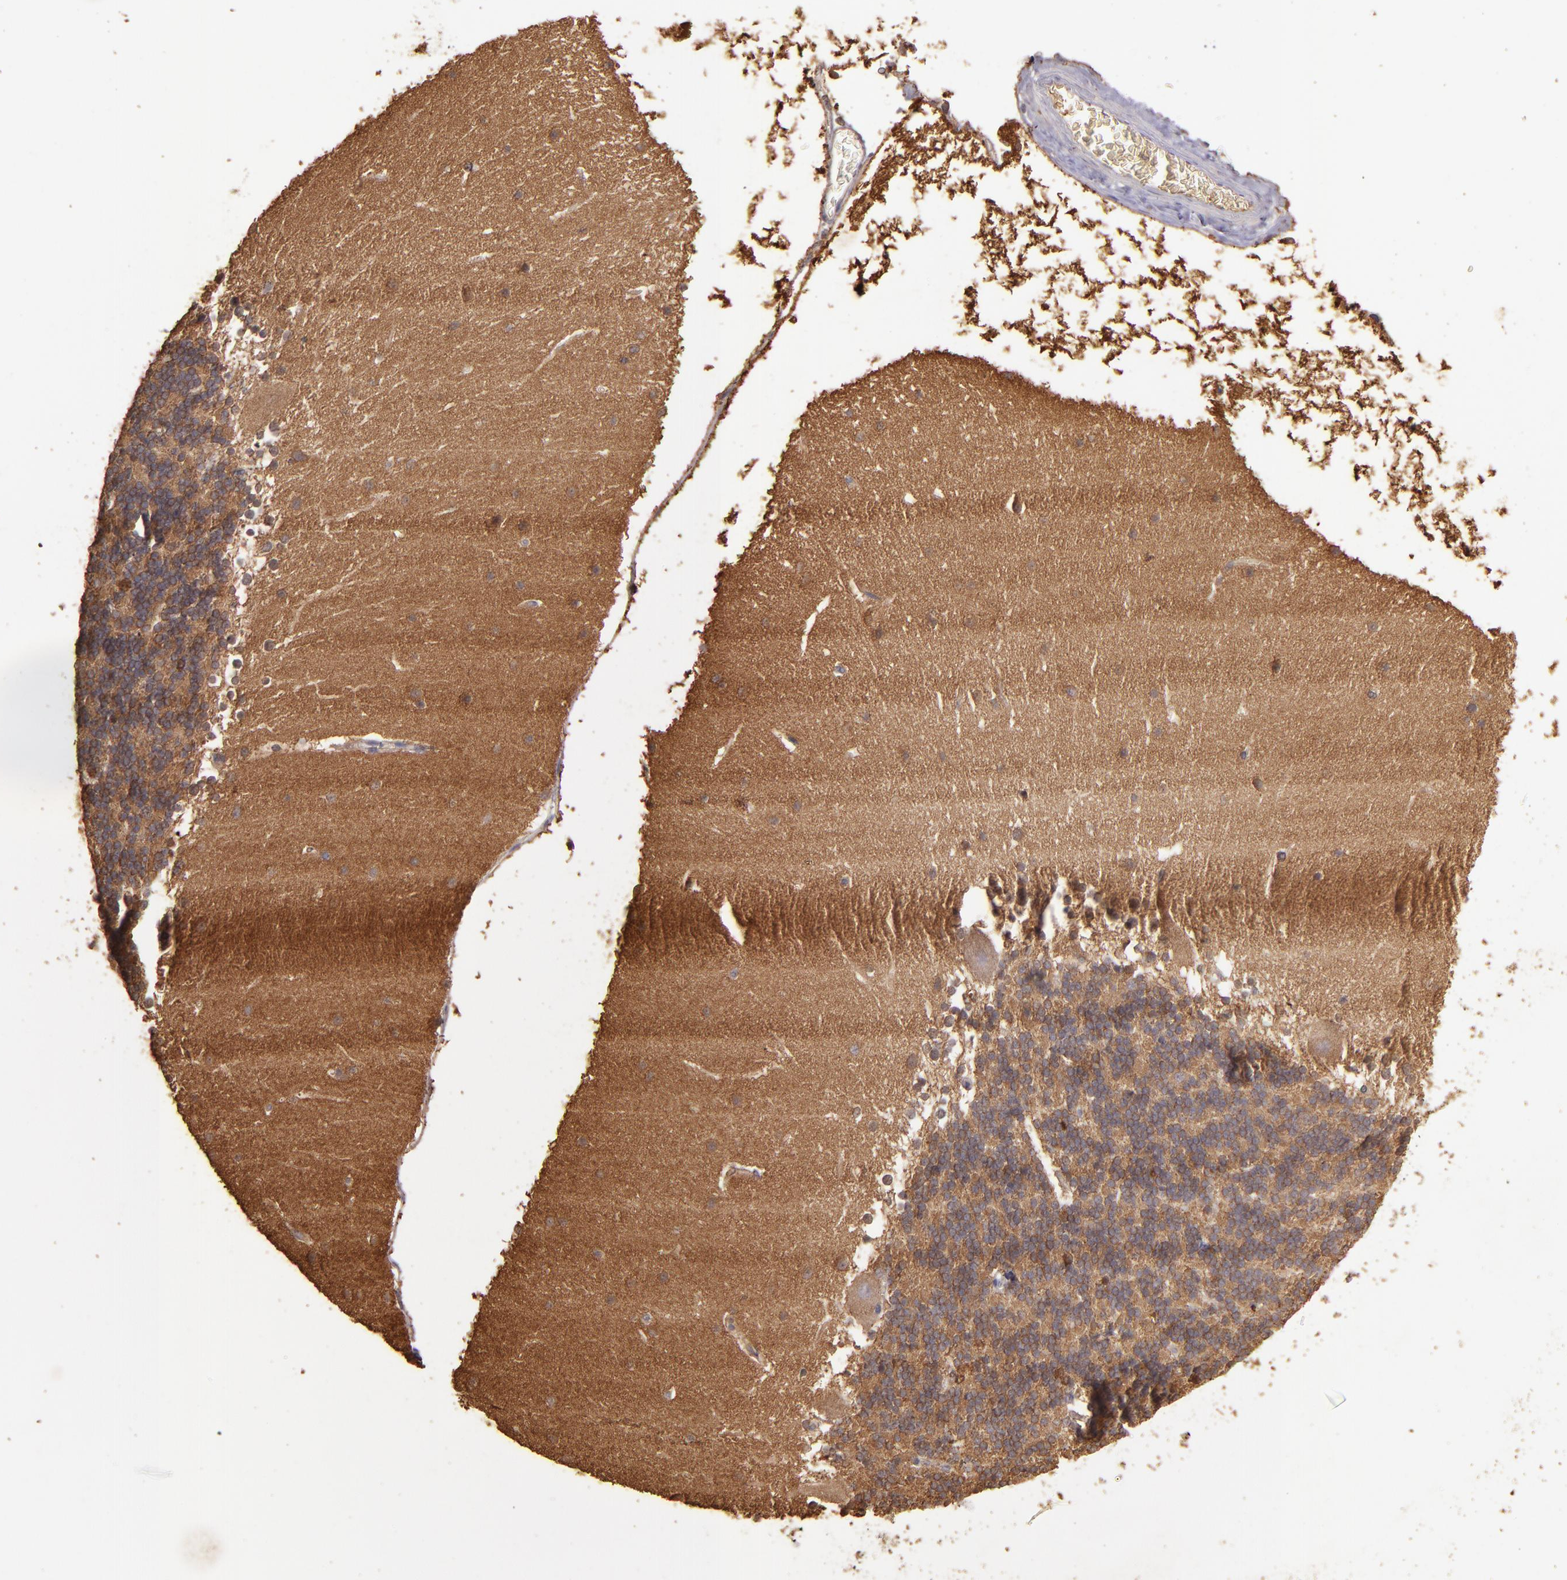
{"staining": {"intensity": "moderate", "quantity": "25%-75%", "location": "cytoplasmic/membranous"}, "tissue": "cerebellum", "cell_type": "Cells in granular layer", "image_type": "normal", "snomed": [{"axis": "morphology", "description": "Normal tissue, NOS"}, {"axis": "topography", "description": "Cerebellum"}], "caption": "A photomicrograph showing moderate cytoplasmic/membranous positivity in about 25%-75% of cells in granular layer in normal cerebellum, as visualized by brown immunohistochemical staining.", "gene": "SRRD", "patient": {"sex": "female", "age": 19}}